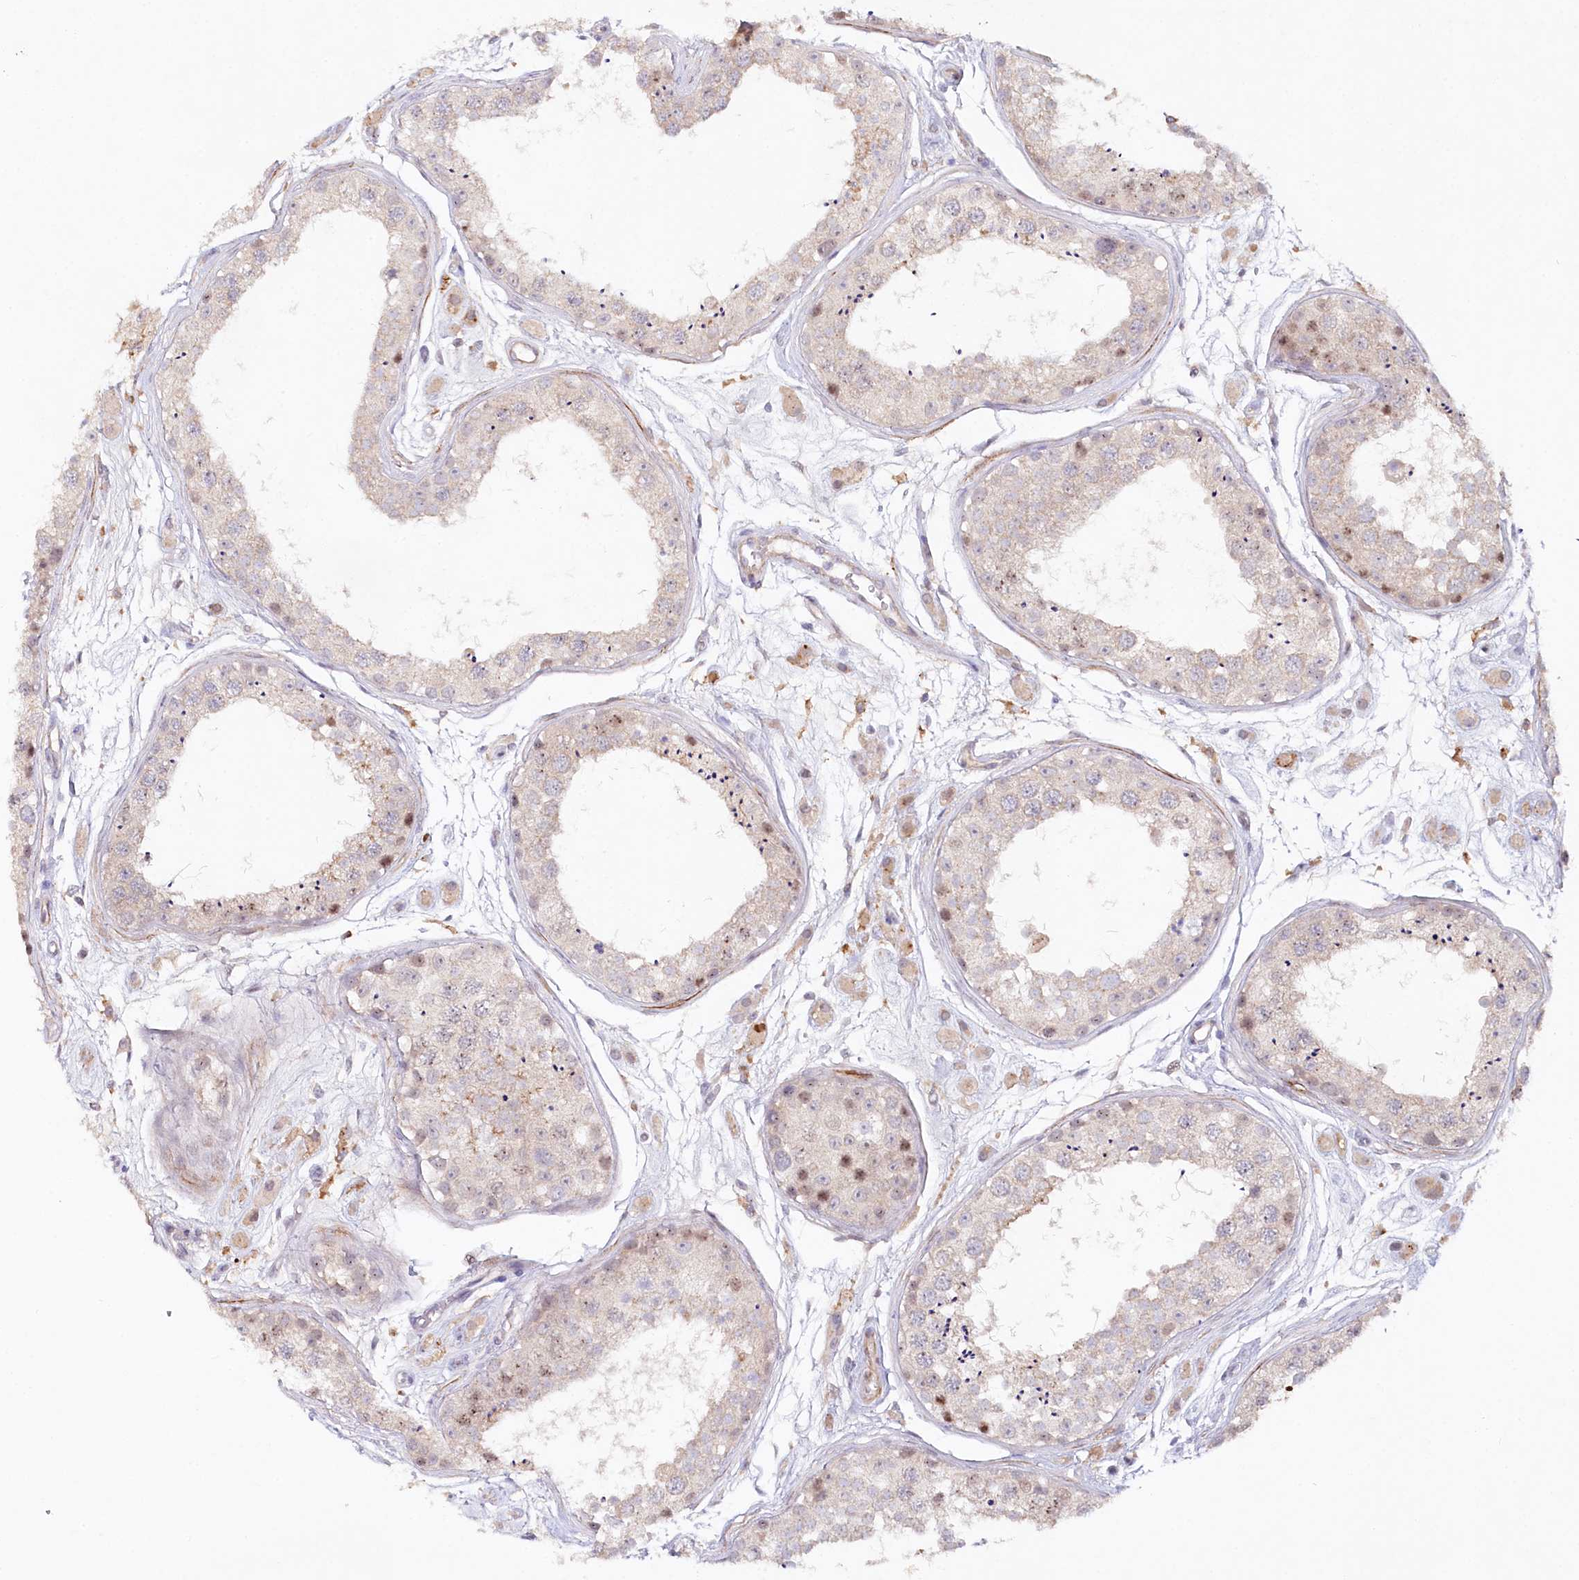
{"staining": {"intensity": "moderate", "quantity": "<25%", "location": "cytoplasmic/membranous,nuclear"}, "tissue": "testis", "cell_type": "Cells in seminiferous ducts", "image_type": "normal", "snomed": [{"axis": "morphology", "description": "Normal tissue, NOS"}, {"axis": "topography", "description": "Testis"}], "caption": "This histopathology image exhibits benign testis stained with immunohistochemistry (IHC) to label a protein in brown. The cytoplasmic/membranous,nuclear of cells in seminiferous ducts show moderate positivity for the protein. Nuclei are counter-stained blue.", "gene": "ALDH3B1", "patient": {"sex": "male", "age": 25}}